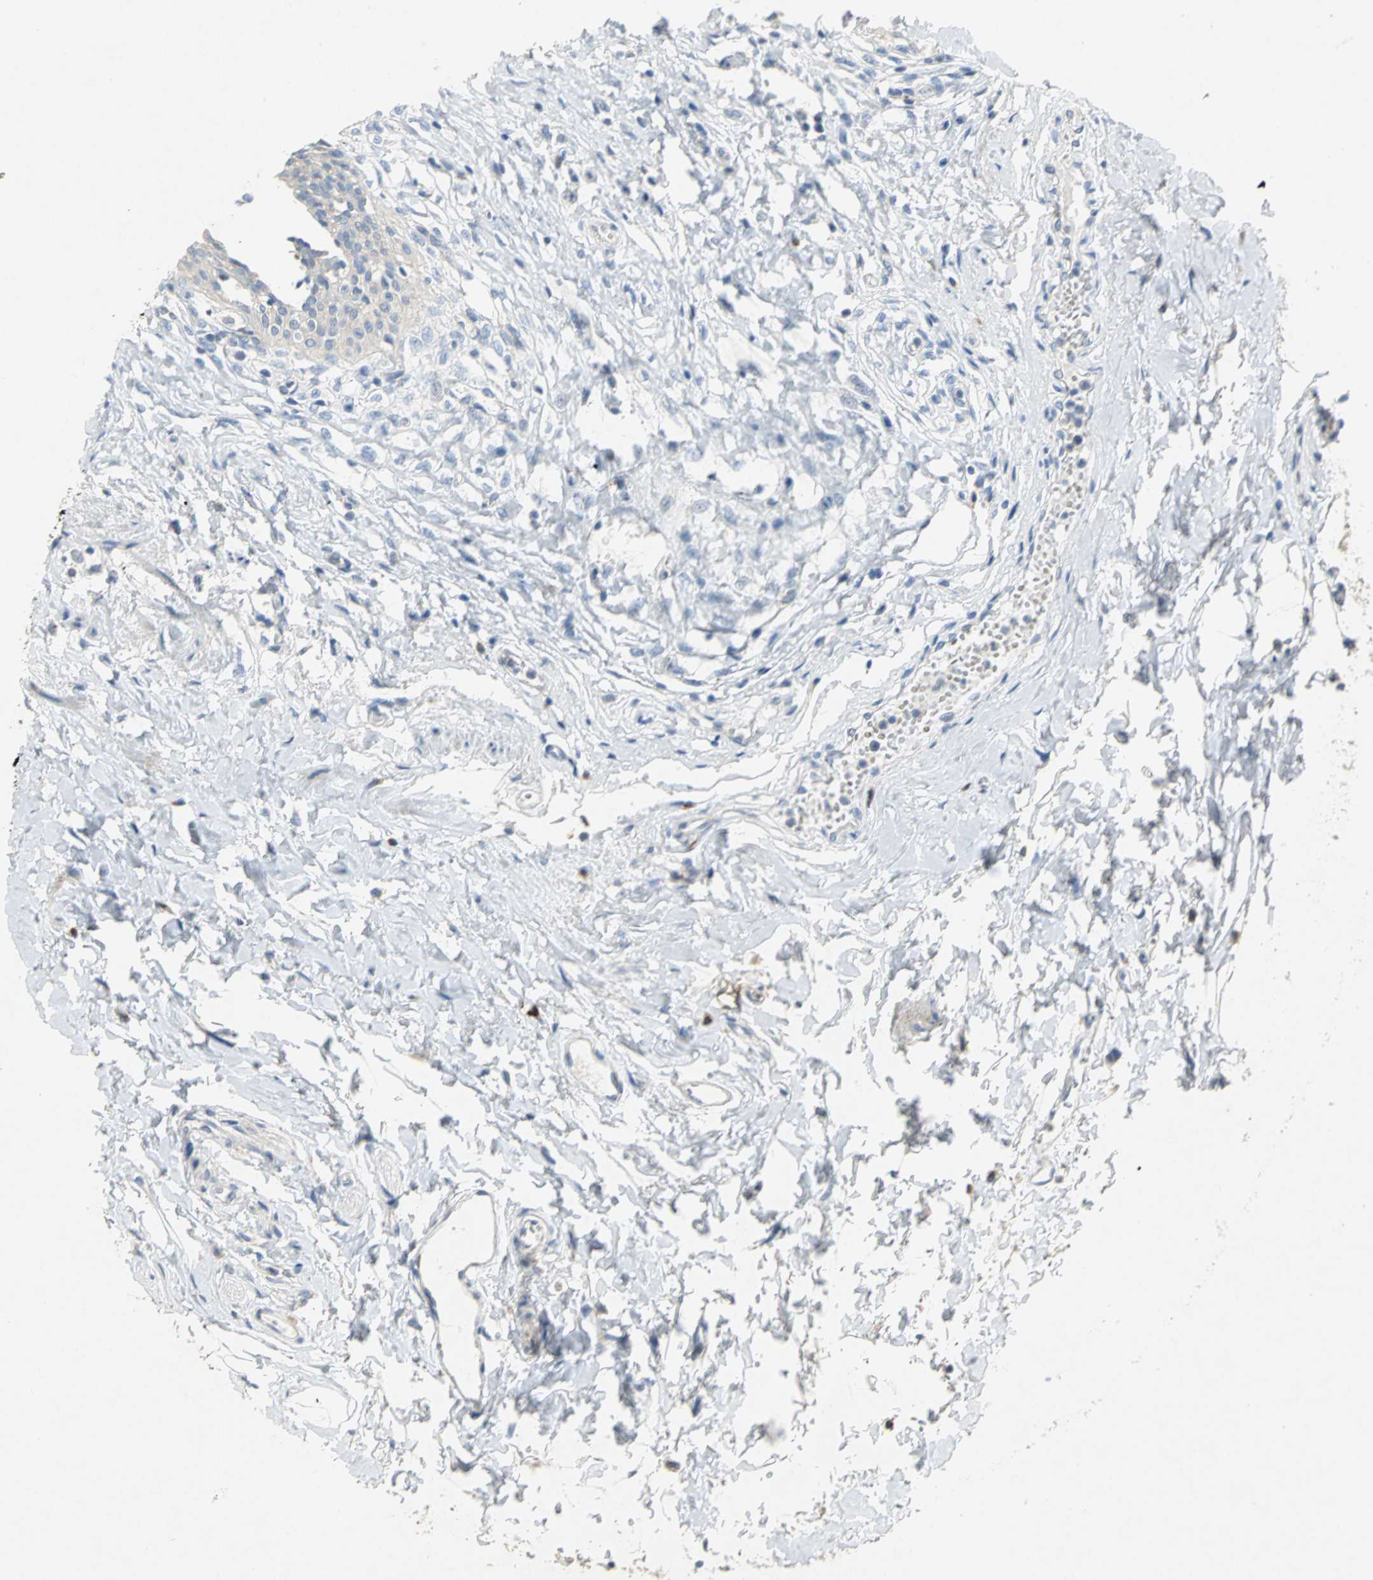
{"staining": {"intensity": "weak", "quantity": ">75%", "location": "cytoplasmic/membranous"}, "tissue": "urinary bladder", "cell_type": "Urothelial cells", "image_type": "normal", "snomed": [{"axis": "morphology", "description": "Normal tissue, NOS"}, {"axis": "topography", "description": "Urinary bladder"}], "caption": "An image of urinary bladder stained for a protein shows weak cytoplasmic/membranous brown staining in urothelial cells.", "gene": "SPPL2B", "patient": {"sex": "female", "age": 80}}